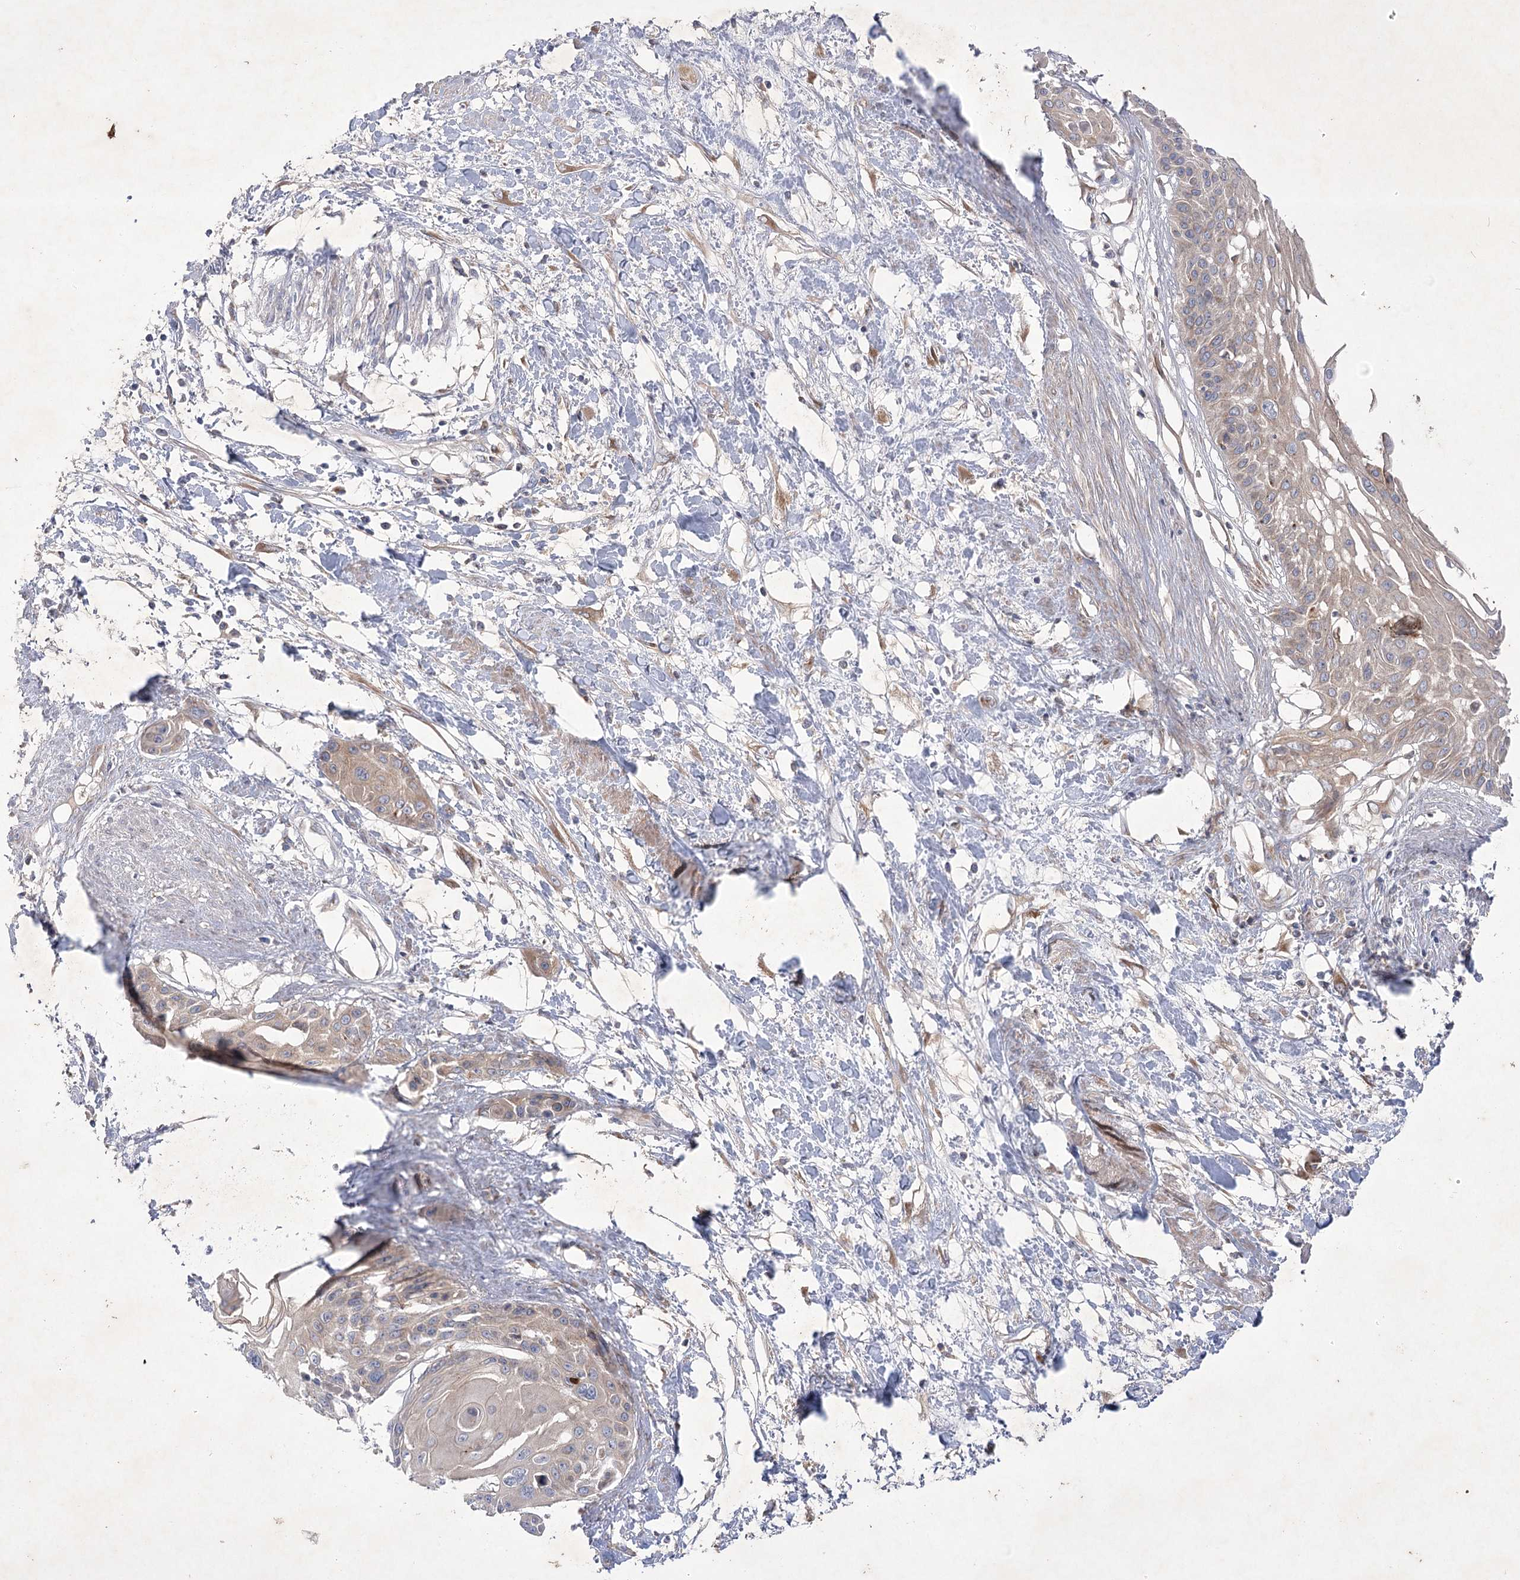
{"staining": {"intensity": "weak", "quantity": "<25%", "location": "cytoplasmic/membranous"}, "tissue": "cervical cancer", "cell_type": "Tumor cells", "image_type": "cancer", "snomed": [{"axis": "morphology", "description": "Squamous cell carcinoma, NOS"}, {"axis": "topography", "description": "Cervix"}], "caption": "Immunohistochemistry image of human cervical cancer stained for a protein (brown), which reveals no positivity in tumor cells.", "gene": "GBF1", "patient": {"sex": "female", "age": 57}}